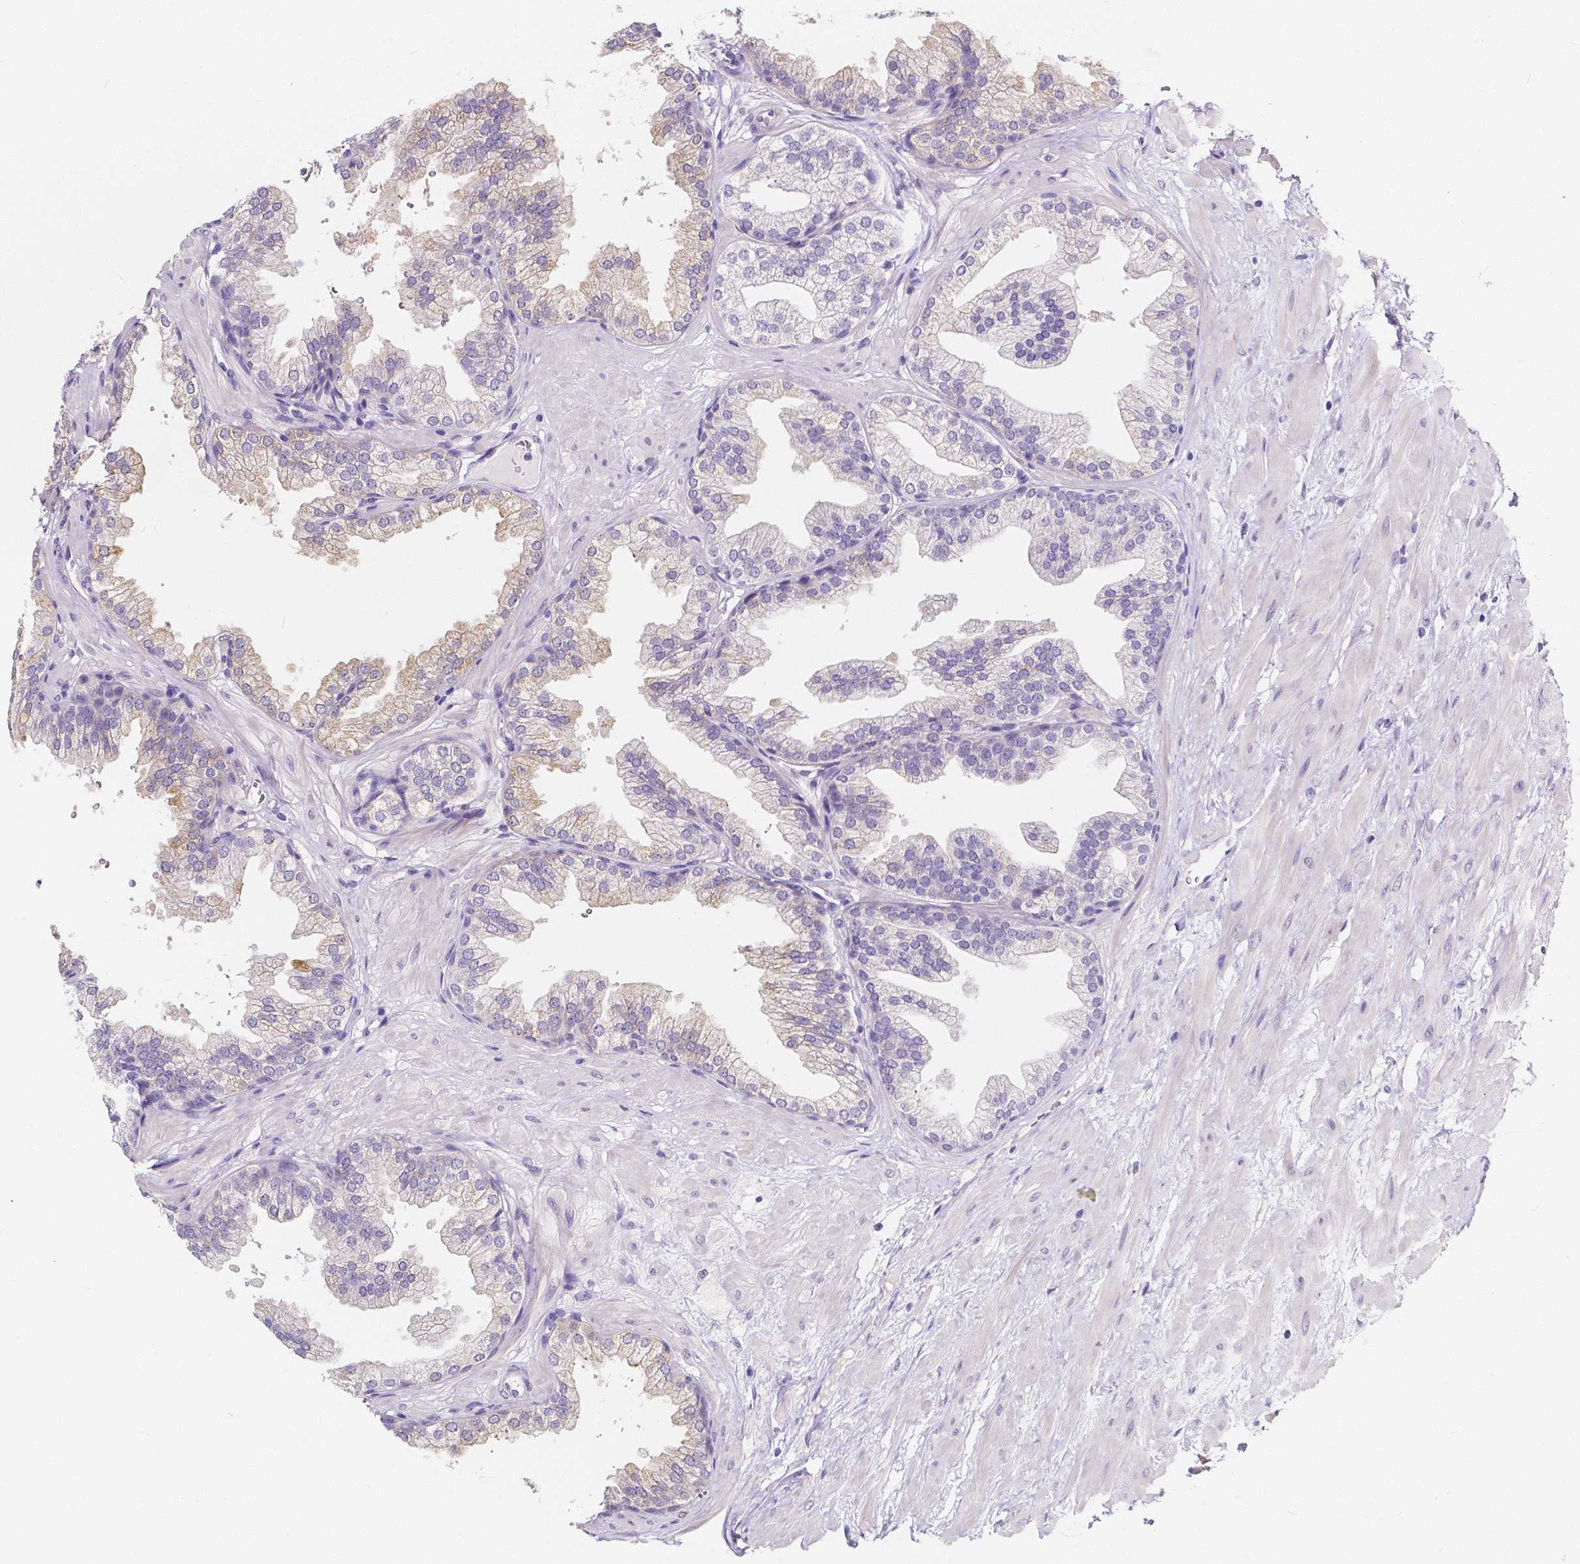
{"staining": {"intensity": "weak", "quantity": "<25%", "location": "cytoplasmic/membranous"}, "tissue": "prostate", "cell_type": "Glandular cells", "image_type": "normal", "snomed": [{"axis": "morphology", "description": "Normal tissue, NOS"}, {"axis": "topography", "description": "Prostate"}], "caption": "Histopathology image shows no significant protein expression in glandular cells of normal prostate. (IHC, brightfield microscopy, high magnification).", "gene": "ACP5", "patient": {"sex": "male", "age": 37}}